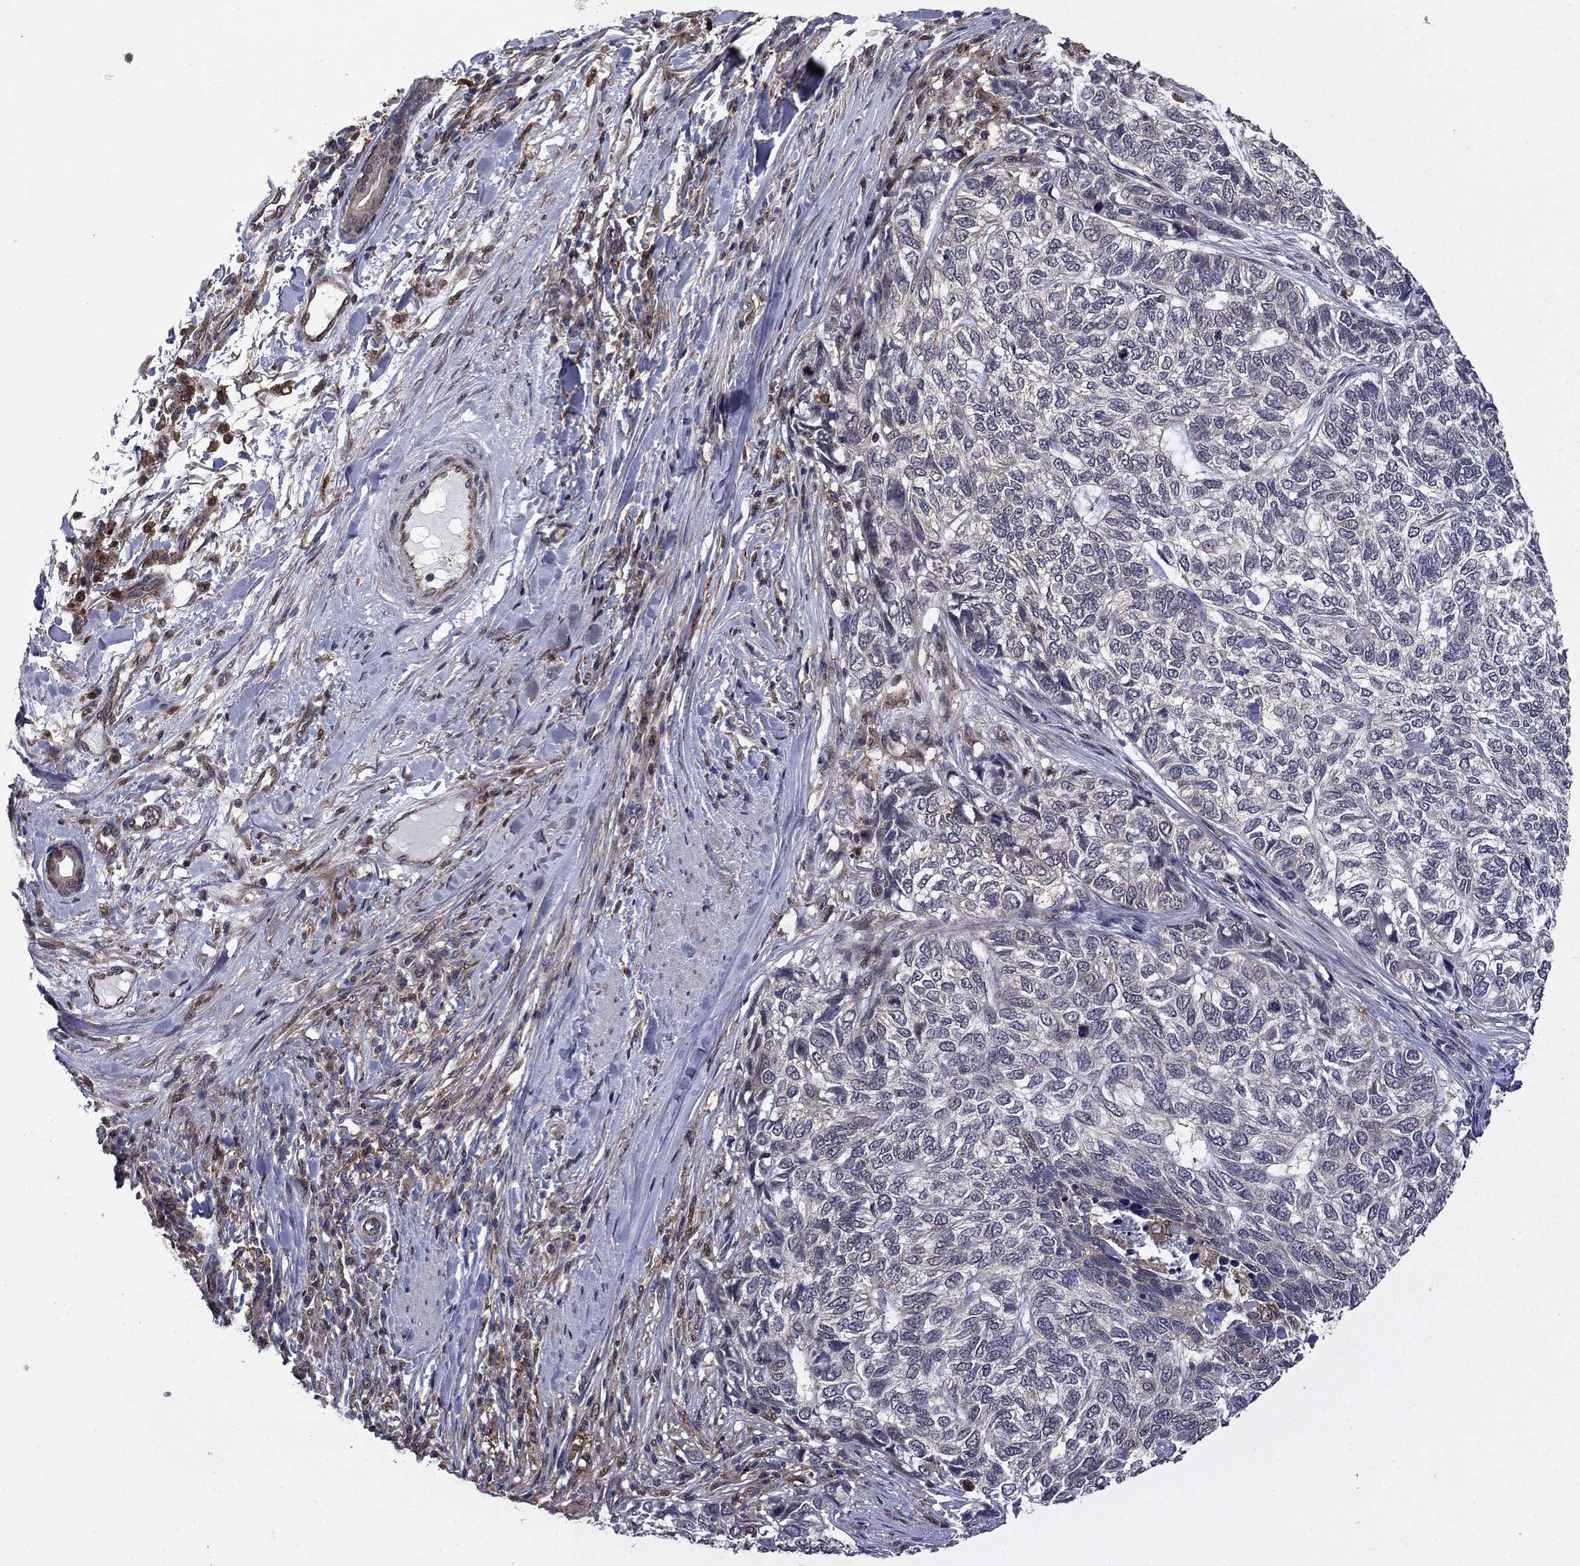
{"staining": {"intensity": "negative", "quantity": "none", "location": "none"}, "tissue": "skin cancer", "cell_type": "Tumor cells", "image_type": "cancer", "snomed": [{"axis": "morphology", "description": "Basal cell carcinoma"}, {"axis": "topography", "description": "Skin"}], "caption": "High power microscopy histopathology image of an immunohistochemistry micrograph of skin cancer, revealing no significant expression in tumor cells. (DAB immunohistochemistry (IHC) with hematoxylin counter stain).", "gene": "TPMT", "patient": {"sex": "female", "age": 65}}